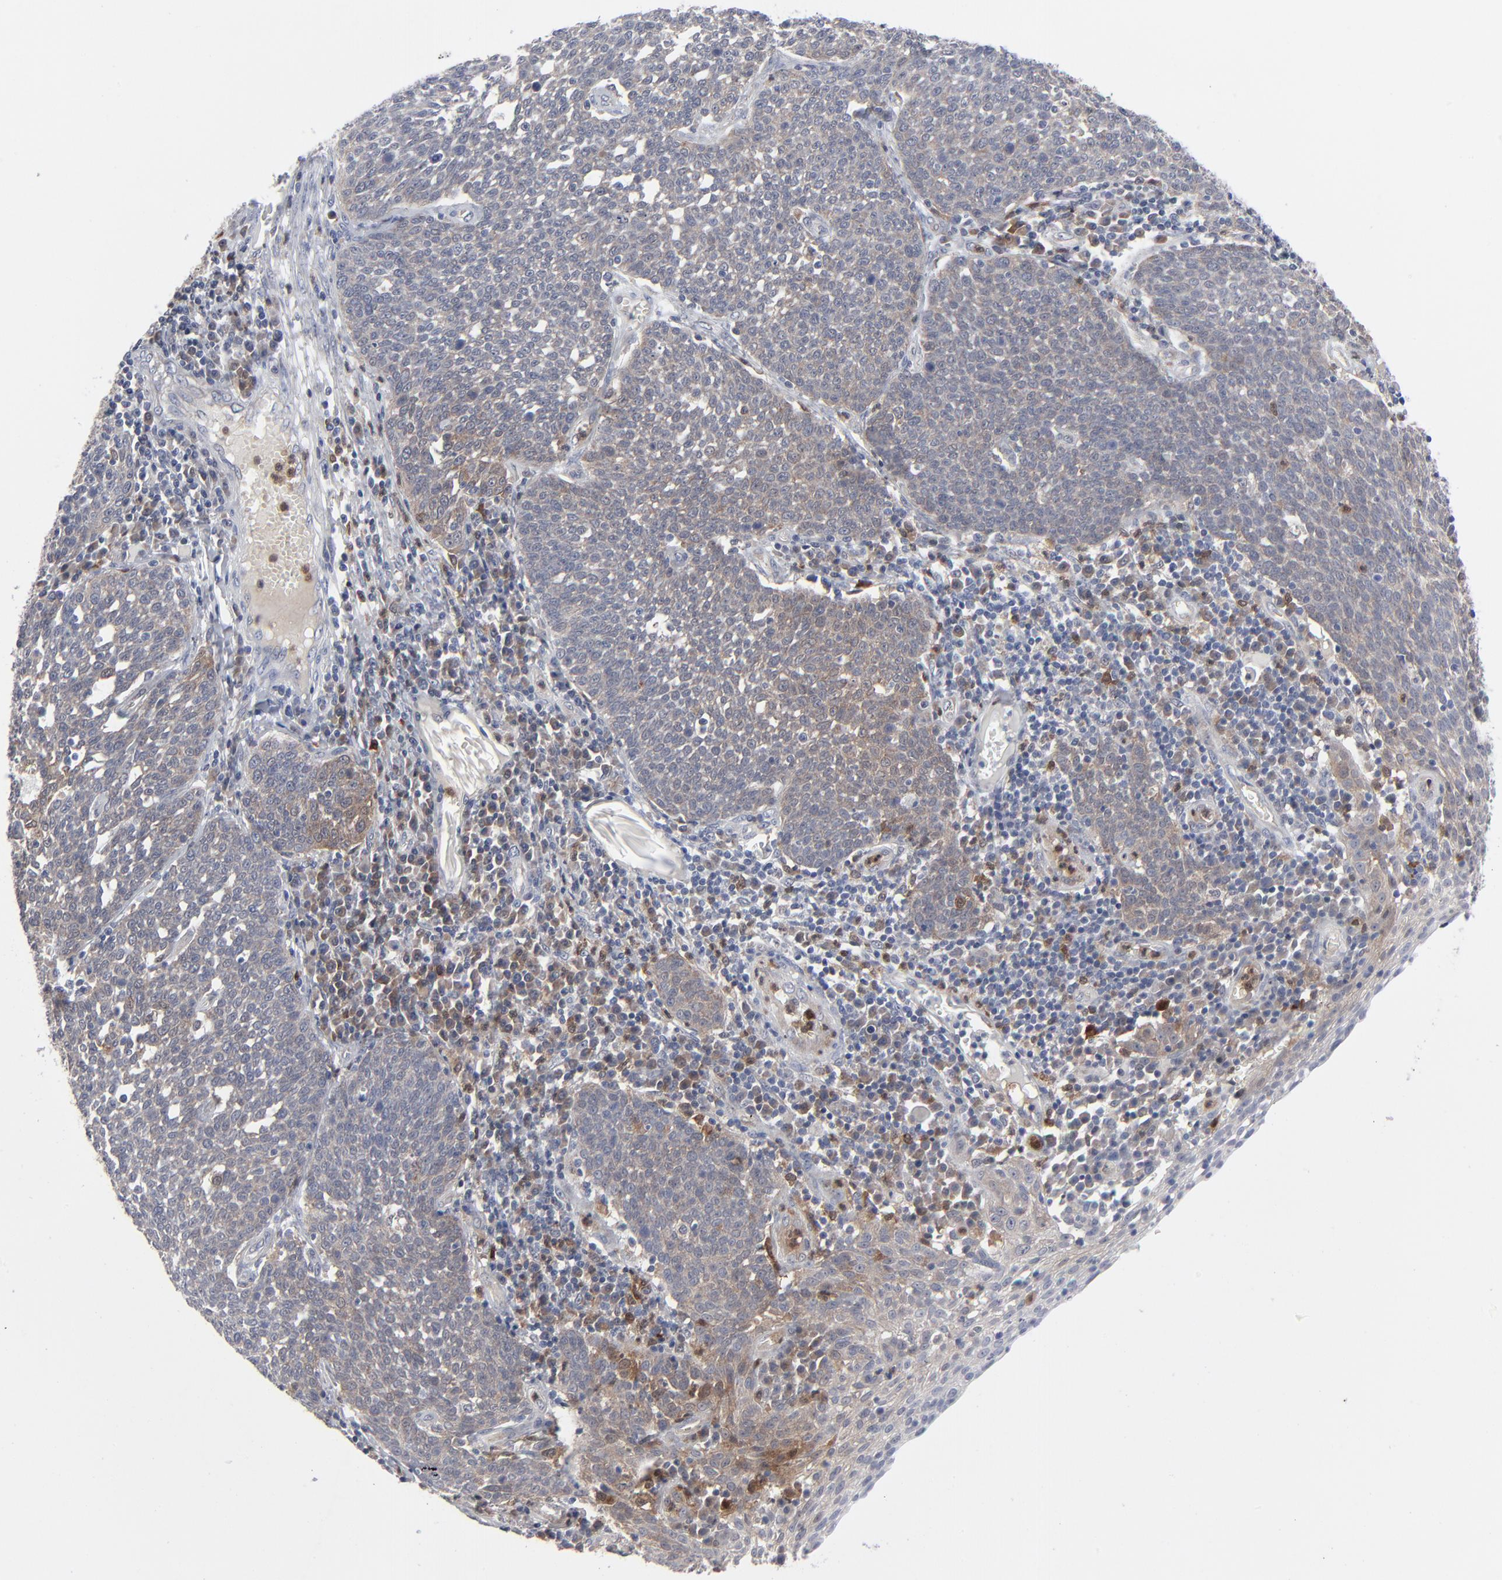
{"staining": {"intensity": "weak", "quantity": "25%-75%", "location": "cytoplasmic/membranous"}, "tissue": "cervical cancer", "cell_type": "Tumor cells", "image_type": "cancer", "snomed": [{"axis": "morphology", "description": "Squamous cell carcinoma, NOS"}, {"axis": "topography", "description": "Cervix"}], "caption": "Squamous cell carcinoma (cervical) stained with DAB (3,3'-diaminobenzidine) immunohistochemistry (IHC) shows low levels of weak cytoplasmic/membranous expression in approximately 25%-75% of tumor cells. The staining was performed using DAB (3,3'-diaminobenzidine), with brown indicating positive protein expression. Nuclei are stained blue with hematoxylin.", "gene": "BID", "patient": {"sex": "female", "age": 34}}